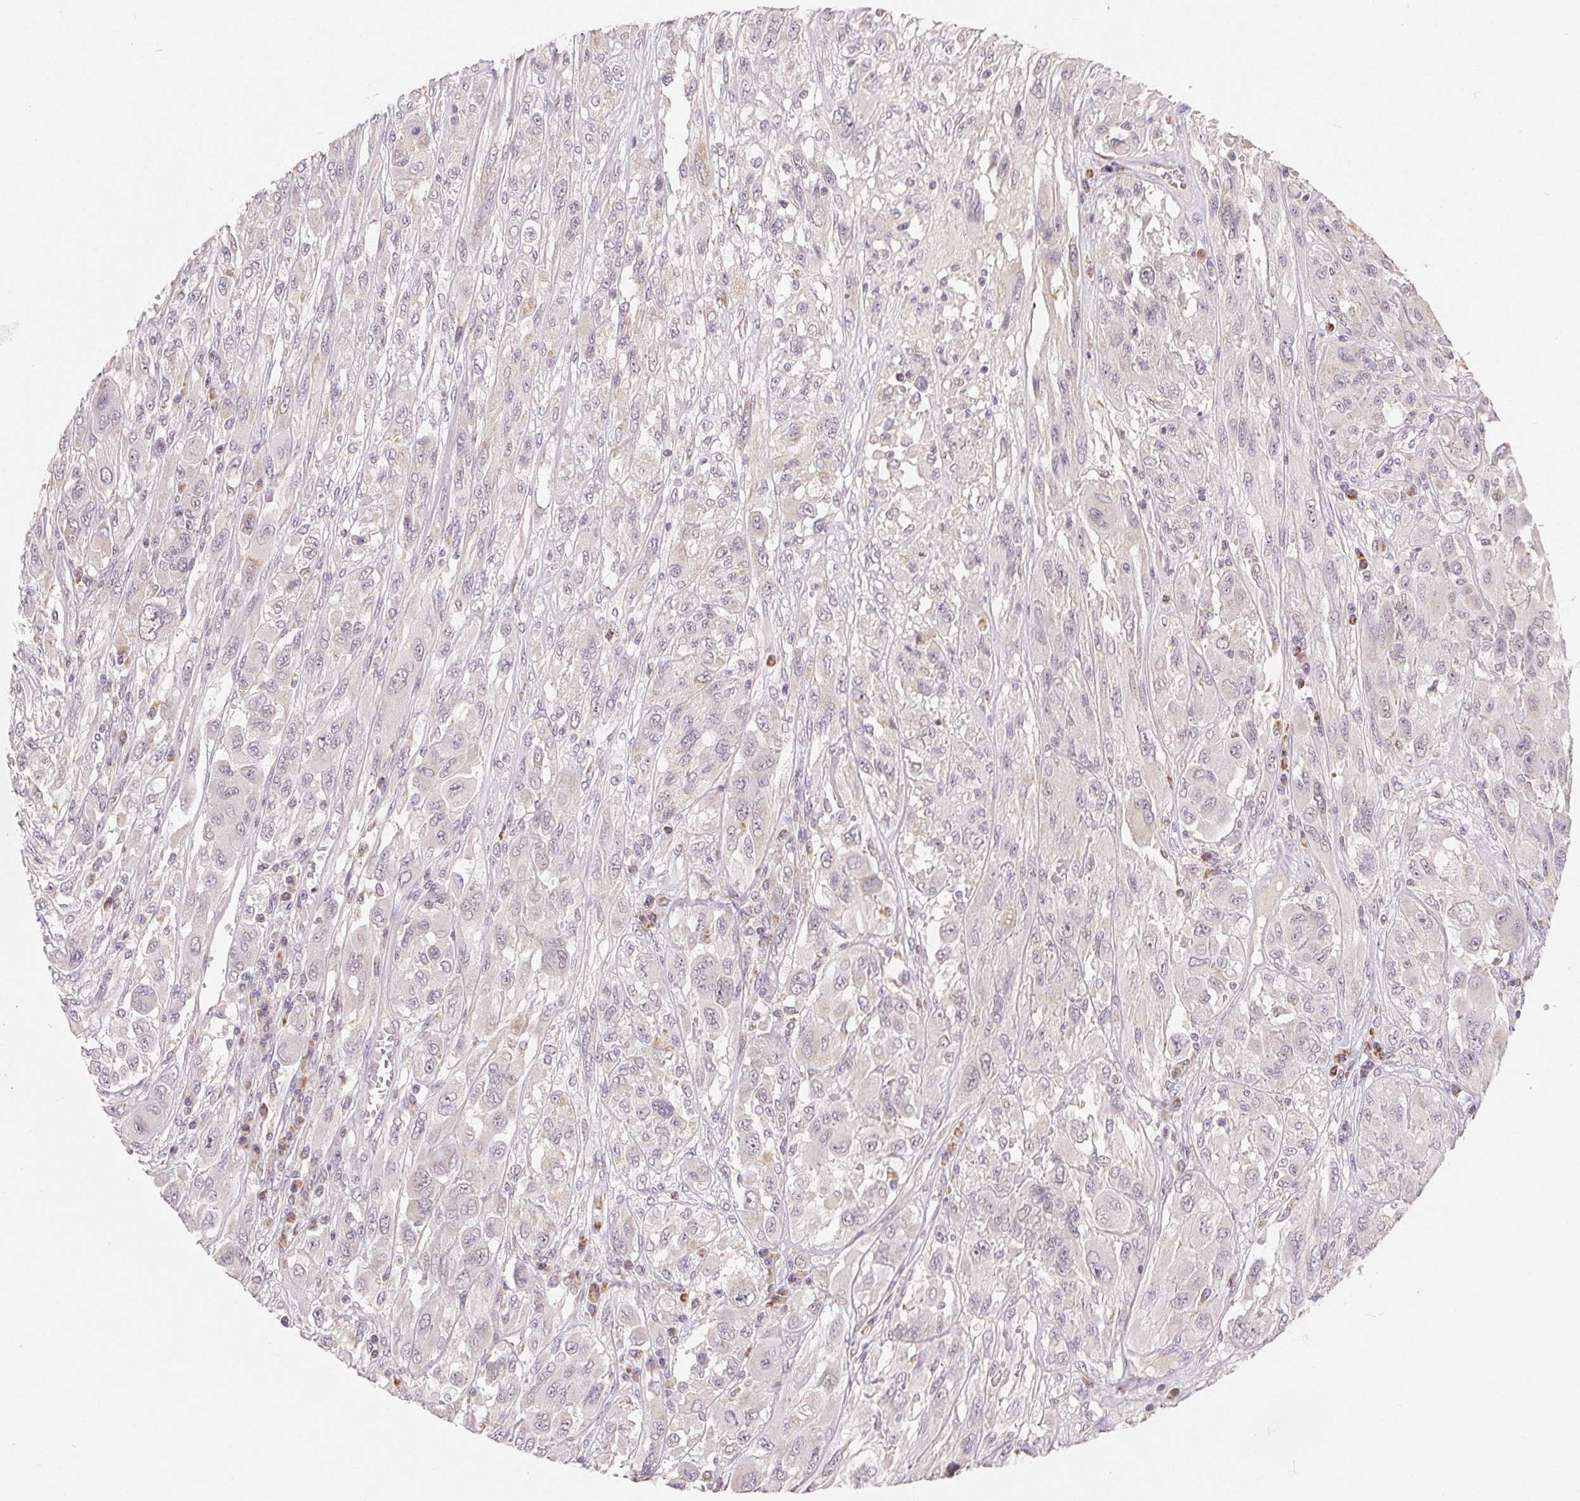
{"staining": {"intensity": "negative", "quantity": "none", "location": "none"}, "tissue": "melanoma", "cell_type": "Tumor cells", "image_type": "cancer", "snomed": [{"axis": "morphology", "description": "Malignant melanoma, NOS"}, {"axis": "topography", "description": "Skin"}], "caption": "Malignant melanoma stained for a protein using IHC demonstrates no positivity tumor cells.", "gene": "GHITM", "patient": {"sex": "female", "age": 91}}